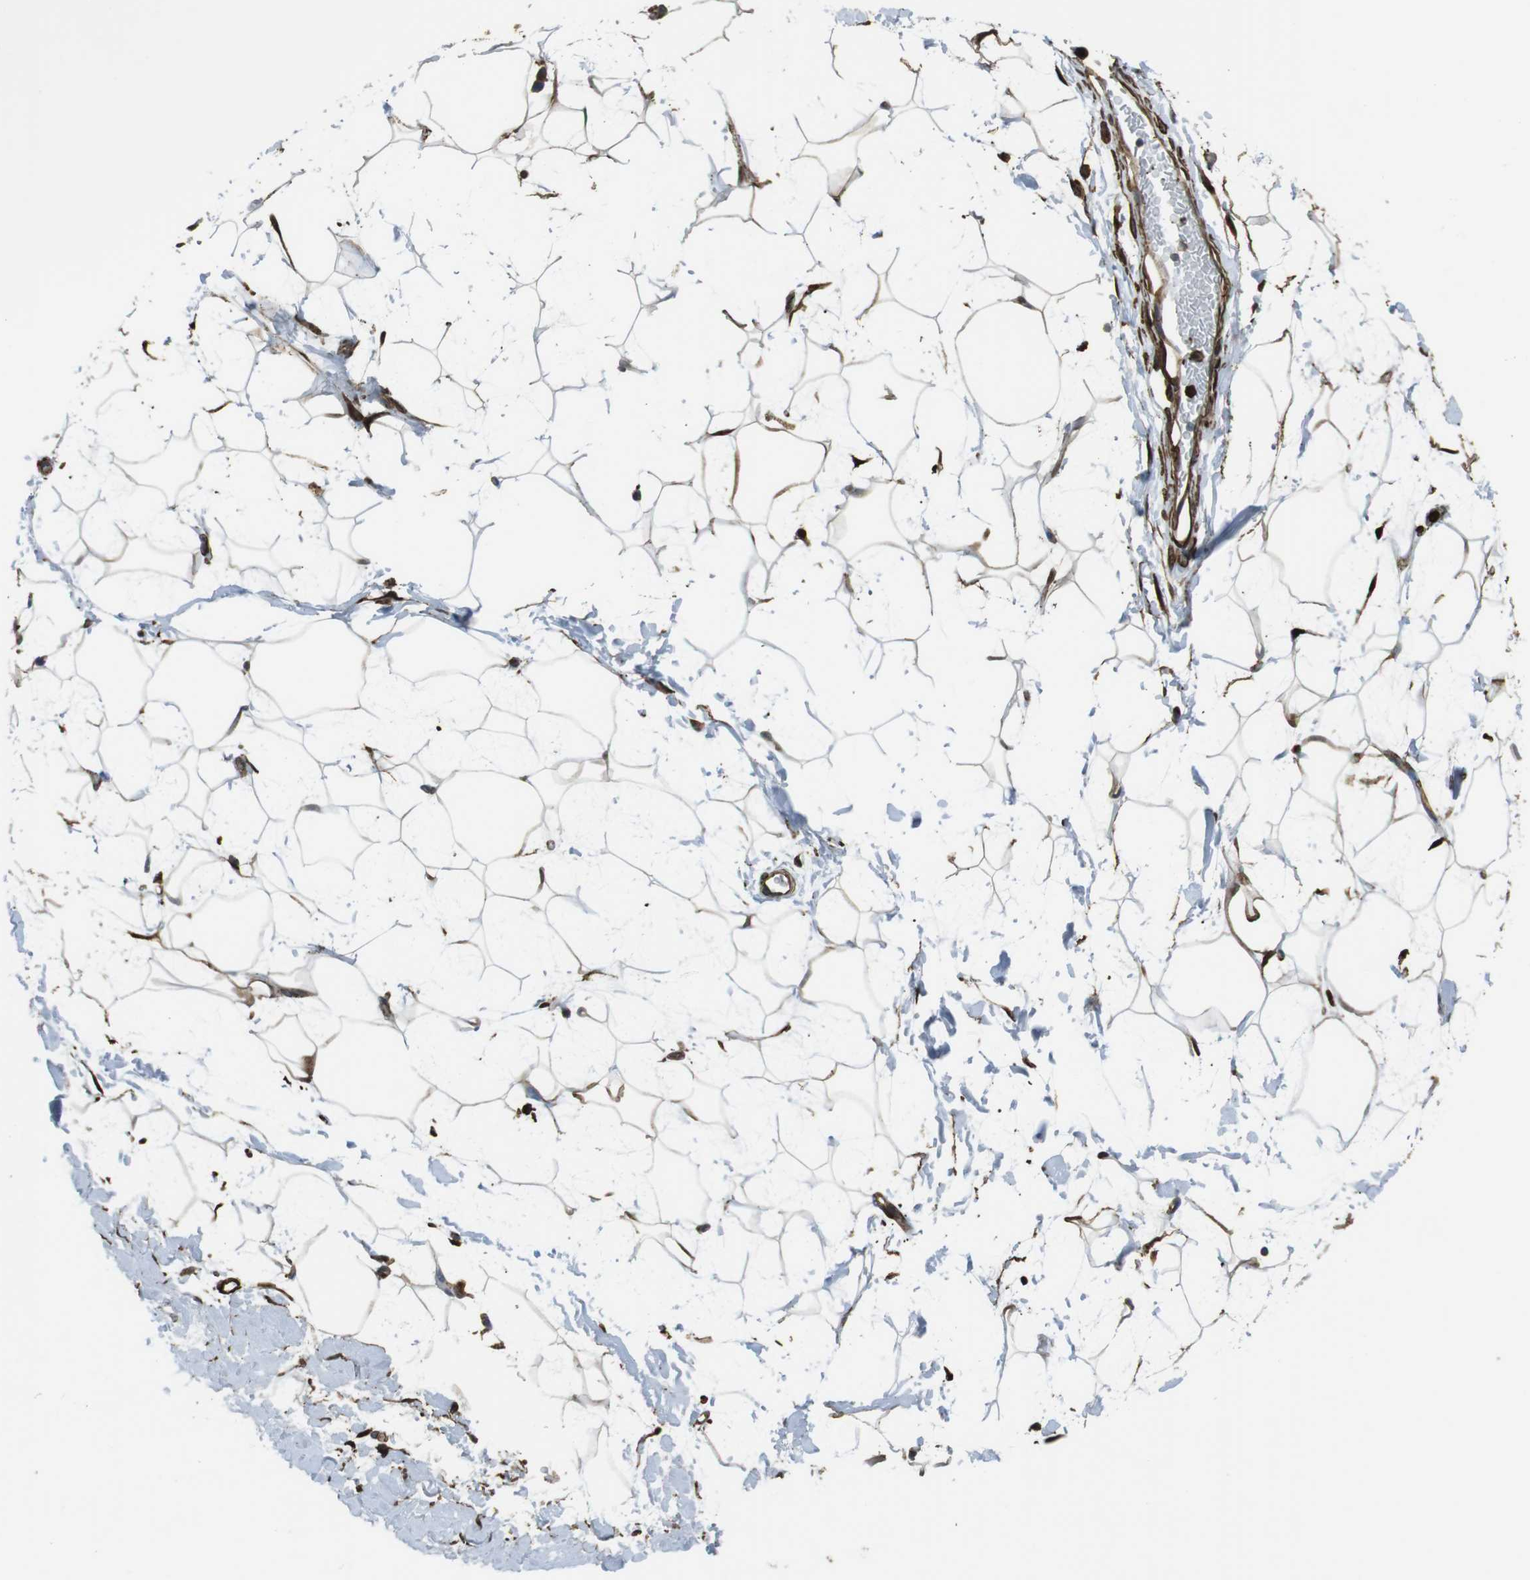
{"staining": {"intensity": "moderate", "quantity": "25%-75%", "location": "cytoplasmic/membranous"}, "tissue": "adipose tissue", "cell_type": "Adipocytes", "image_type": "normal", "snomed": [{"axis": "morphology", "description": "Normal tissue, NOS"}, {"axis": "topography", "description": "Soft tissue"}], "caption": "IHC histopathology image of benign adipose tissue: adipose tissue stained using immunohistochemistry (IHC) demonstrates medium levels of moderate protein expression localized specifically in the cytoplasmic/membranous of adipocytes, appearing as a cytoplasmic/membranous brown color.", "gene": "SFT2D1", "patient": {"sex": "male", "age": 72}}